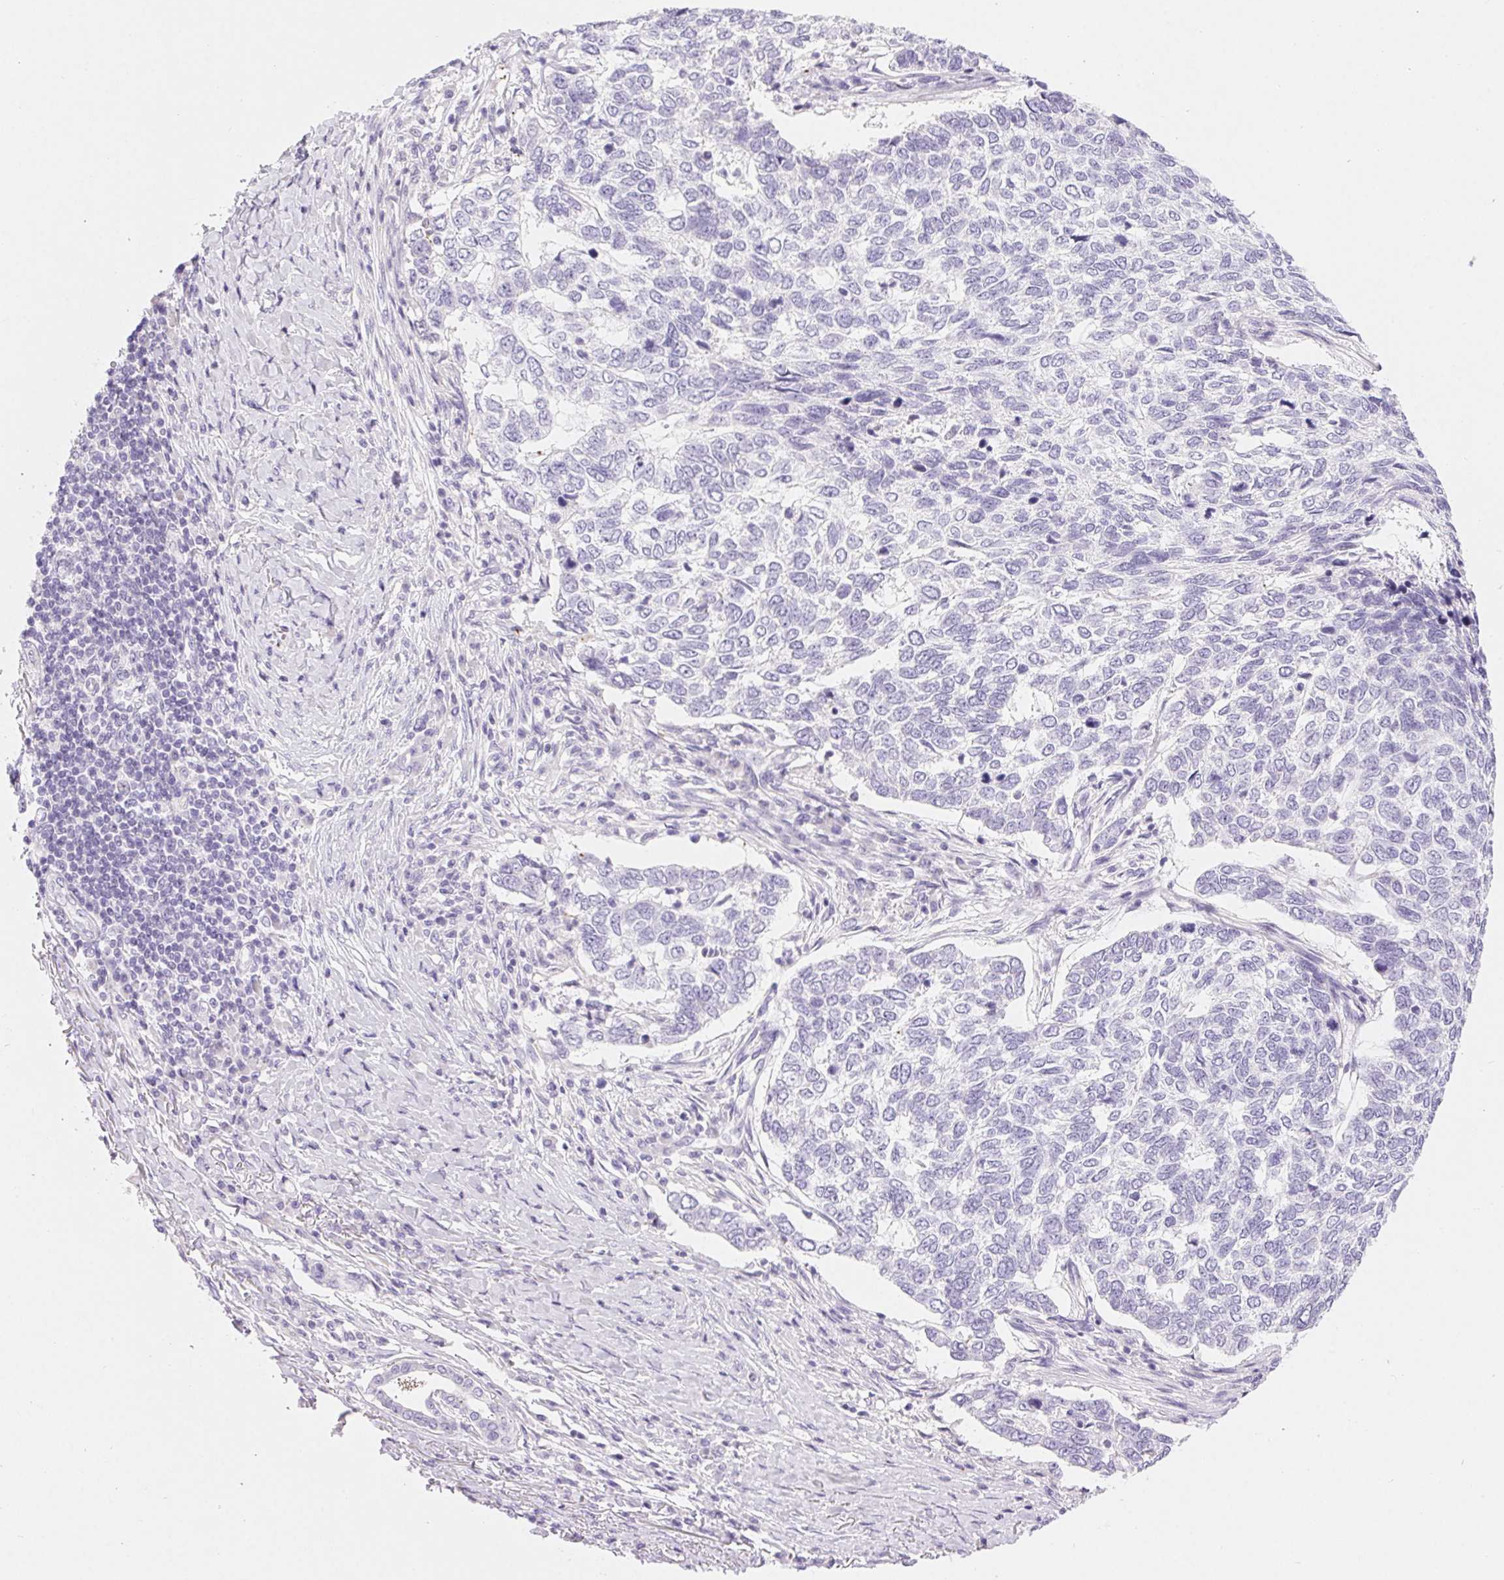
{"staining": {"intensity": "negative", "quantity": "none", "location": "none"}, "tissue": "skin cancer", "cell_type": "Tumor cells", "image_type": "cancer", "snomed": [{"axis": "morphology", "description": "Basal cell carcinoma"}, {"axis": "topography", "description": "Skin"}], "caption": "DAB (3,3'-diaminobenzidine) immunohistochemical staining of basal cell carcinoma (skin) reveals no significant positivity in tumor cells. (Stains: DAB immunohistochemistry with hematoxylin counter stain, Microscopy: brightfield microscopy at high magnification).", "gene": "CLDN16", "patient": {"sex": "female", "age": 65}}